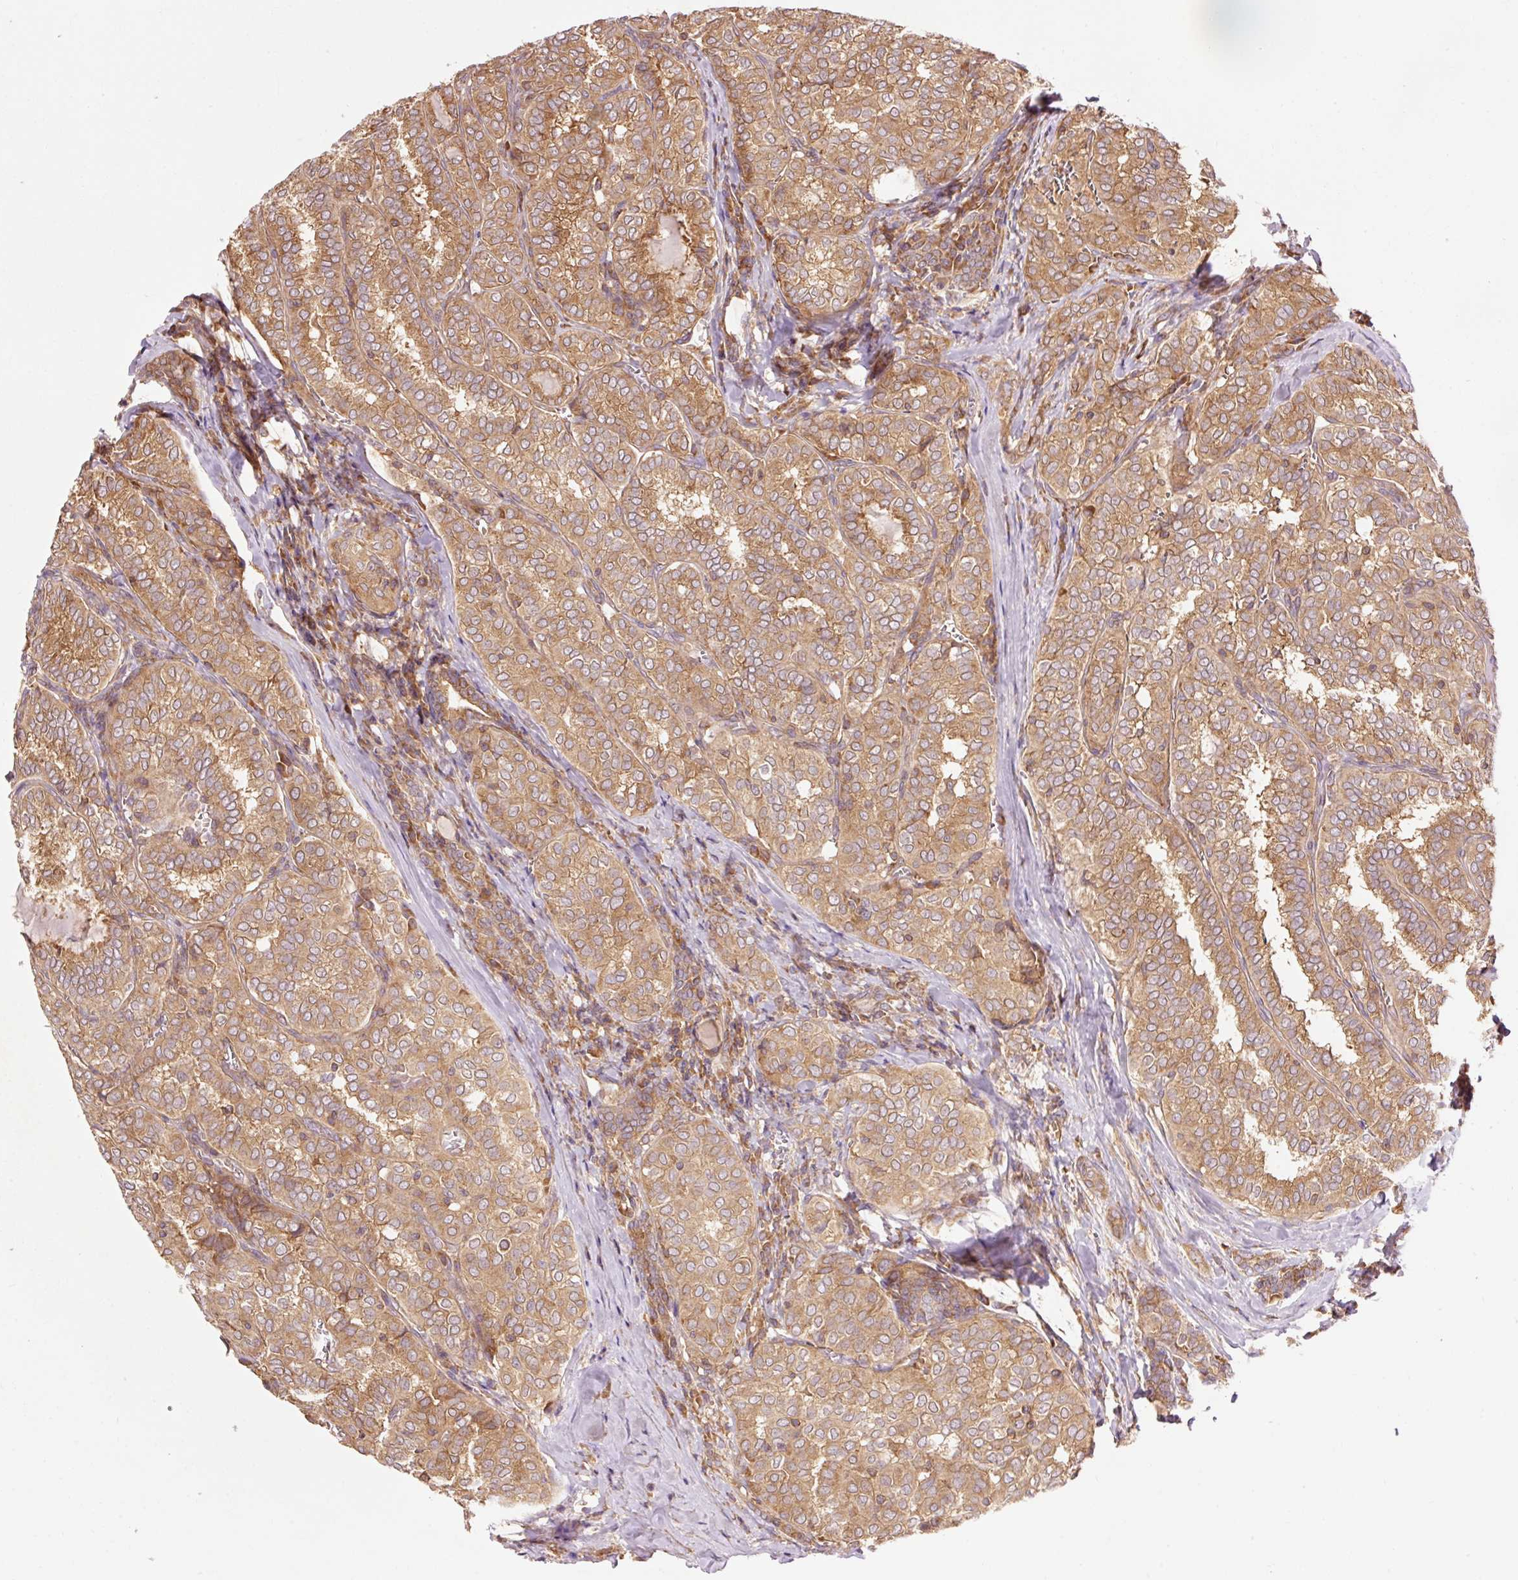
{"staining": {"intensity": "moderate", "quantity": "25%-75%", "location": "cytoplasmic/membranous"}, "tissue": "thyroid cancer", "cell_type": "Tumor cells", "image_type": "cancer", "snomed": [{"axis": "morphology", "description": "Papillary adenocarcinoma, NOS"}, {"axis": "topography", "description": "Thyroid gland"}], "caption": "Immunohistochemistry of human thyroid cancer (papillary adenocarcinoma) shows medium levels of moderate cytoplasmic/membranous positivity in approximately 25%-75% of tumor cells. (Stains: DAB (3,3'-diaminobenzidine) in brown, nuclei in blue, Microscopy: brightfield microscopy at high magnification).", "gene": "PDAP1", "patient": {"sex": "female", "age": 30}}